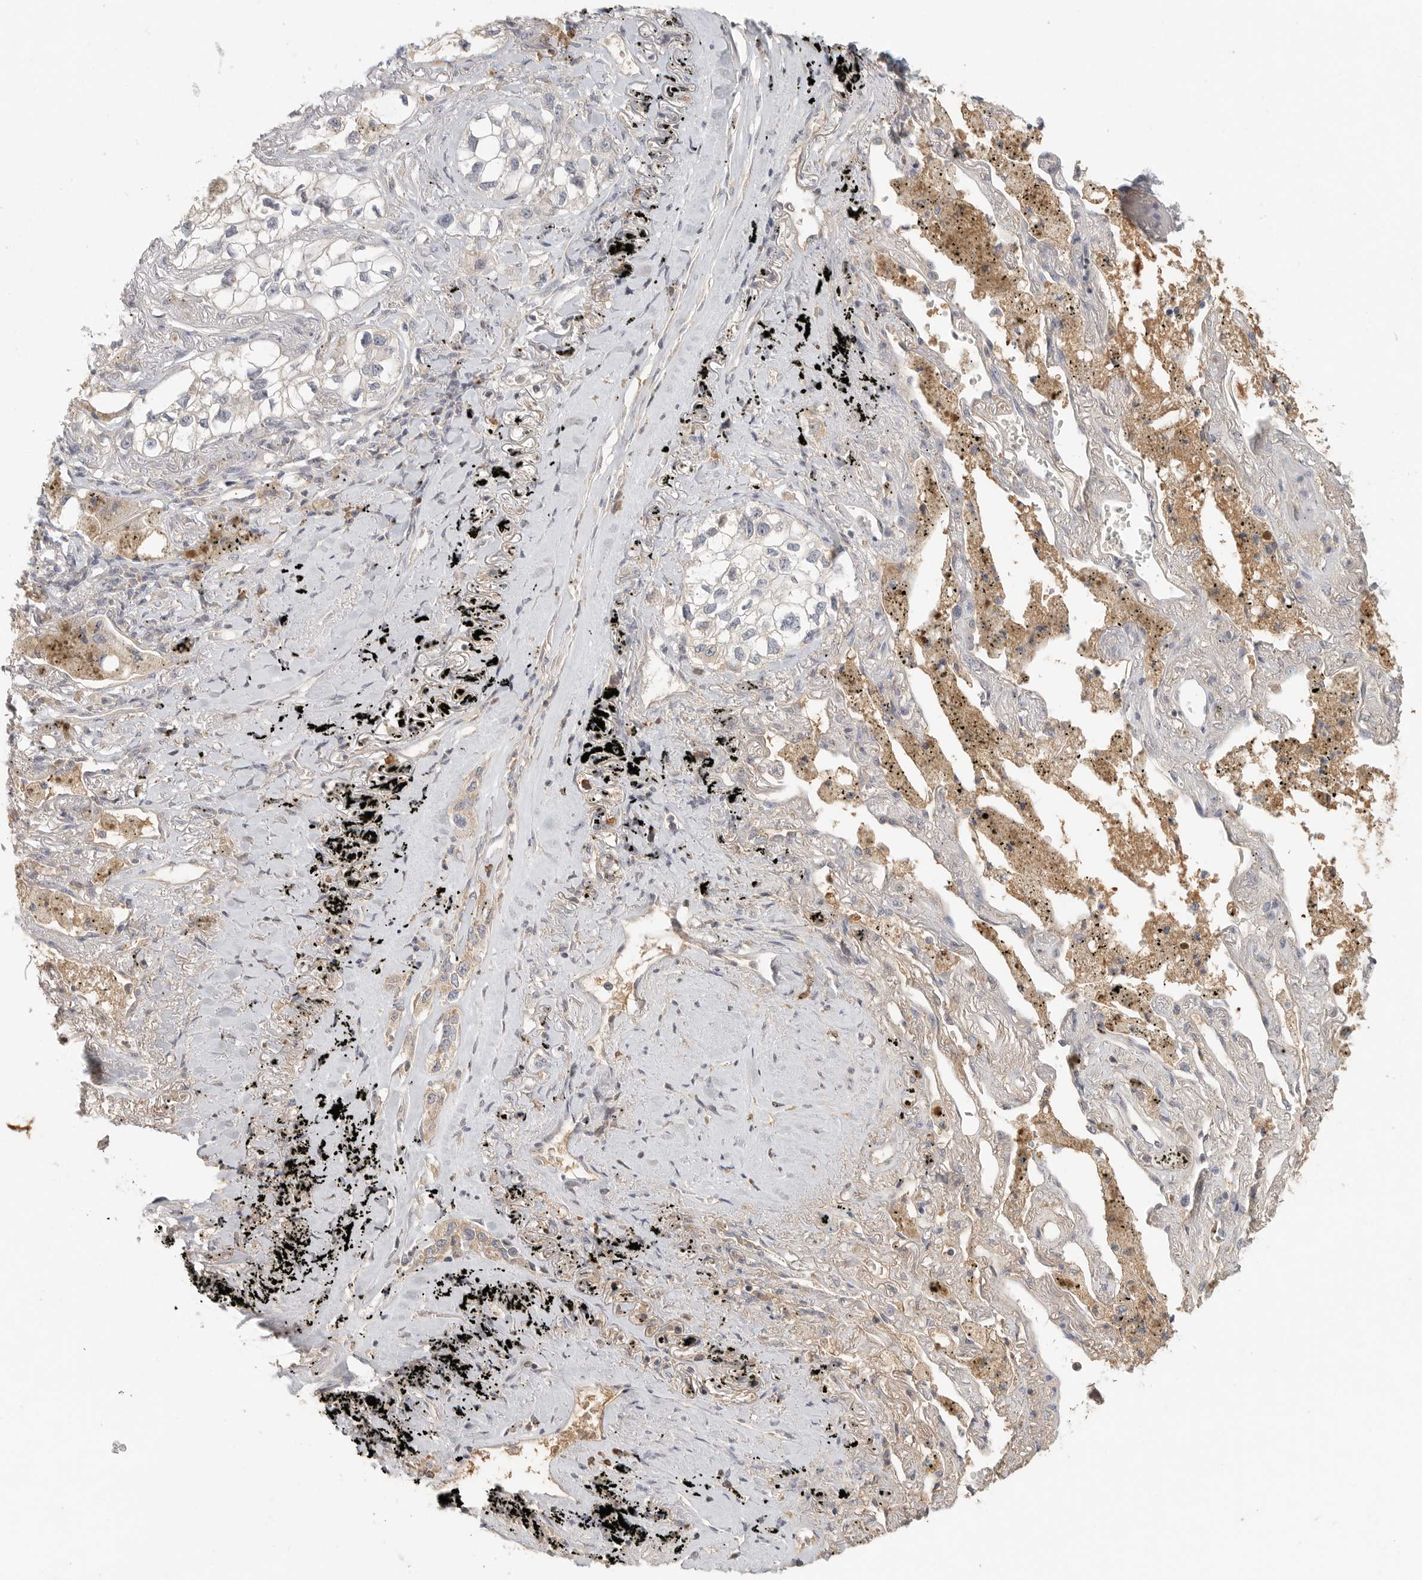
{"staining": {"intensity": "negative", "quantity": "none", "location": "none"}, "tissue": "lung cancer", "cell_type": "Tumor cells", "image_type": "cancer", "snomed": [{"axis": "morphology", "description": "Adenocarcinoma, NOS"}, {"axis": "topography", "description": "Lung"}], "caption": "Tumor cells are negative for protein expression in human lung cancer (adenocarcinoma). Brightfield microscopy of IHC stained with DAB (3,3'-diaminobenzidine) (brown) and hematoxylin (blue), captured at high magnification.", "gene": "SLC25A36", "patient": {"sex": "male", "age": 63}}